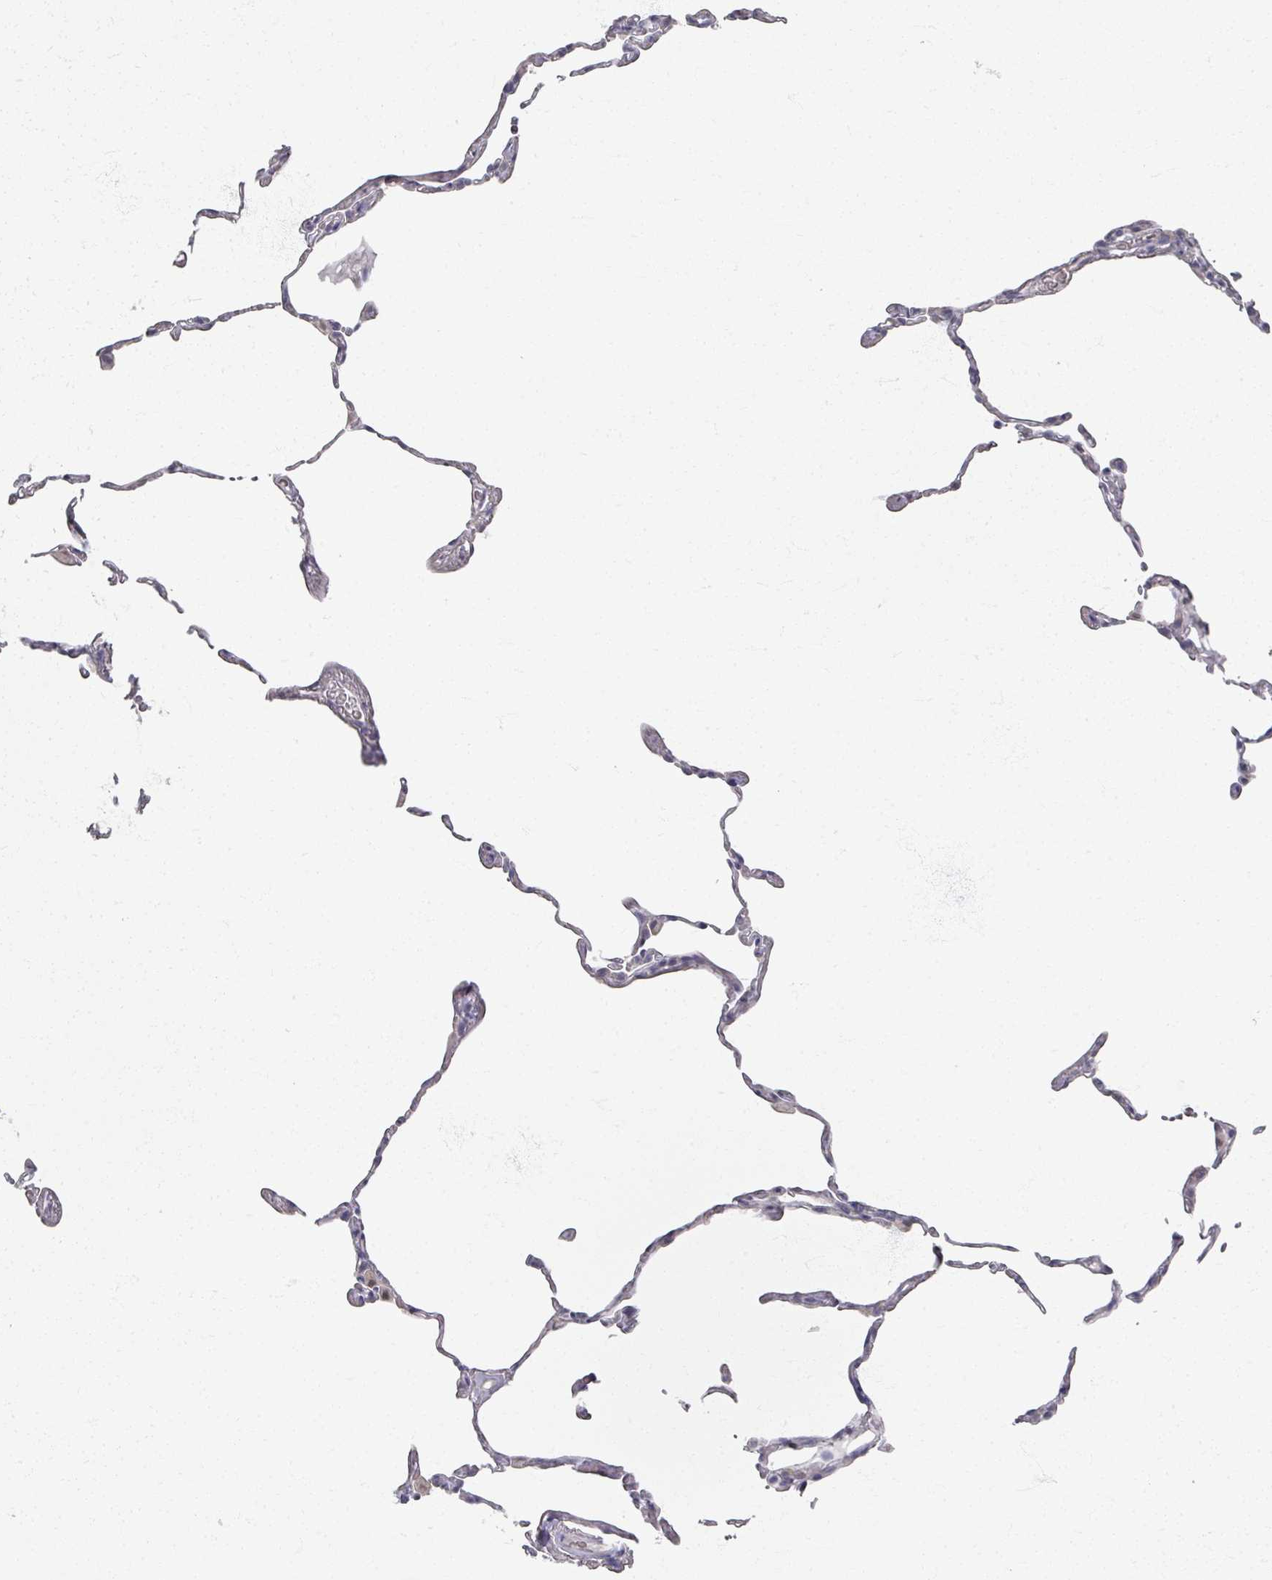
{"staining": {"intensity": "negative", "quantity": "none", "location": "none"}, "tissue": "lung", "cell_type": "Alveolar cells", "image_type": "normal", "snomed": [{"axis": "morphology", "description": "Normal tissue, NOS"}, {"axis": "topography", "description": "Lung"}], "caption": "Immunohistochemistry histopathology image of benign human lung stained for a protein (brown), which displays no expression in alveolar cells.", "gene": "TTYH3", "patient": {"sex": "female", "age": 57}}